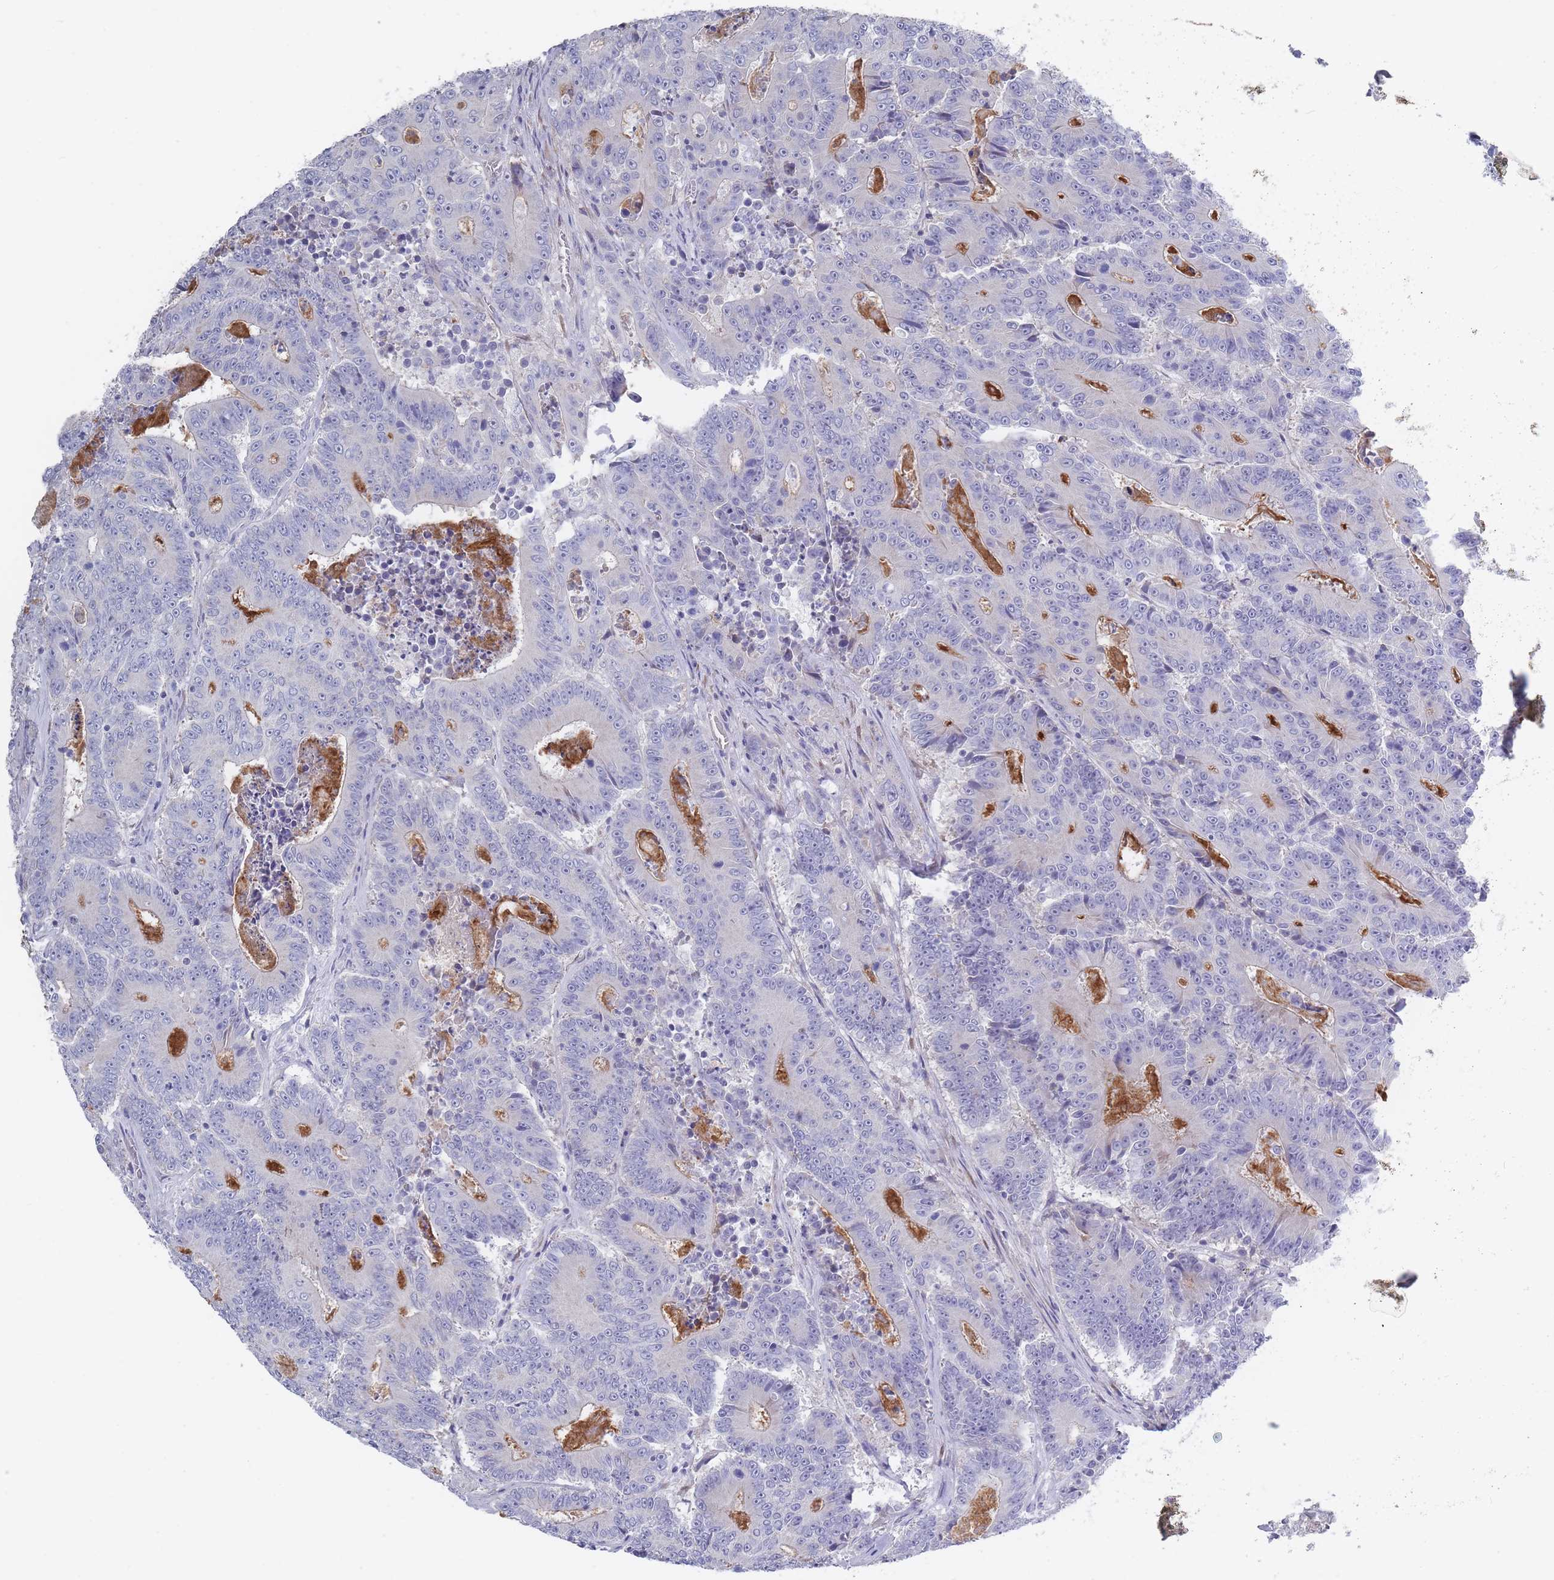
{"staining": {"intensity": "negative", "quantity": "none", "location": "none"}, "tissue": "colorectal cancer", "cell_type": "Tumor cells", "image_type": "cancer", "snomed": [{"axis": "morphology", "description": "Adenocarcinoma, NOS"}, {"axis": "topography", "description": "Colon"}], "caption": "Human adenocarcinoma (colorectal) stained for a protein using IHC shows no positivity in tumor cells.", "gene": "PIGU", "patient": {"sex": "male", "age": 83}}